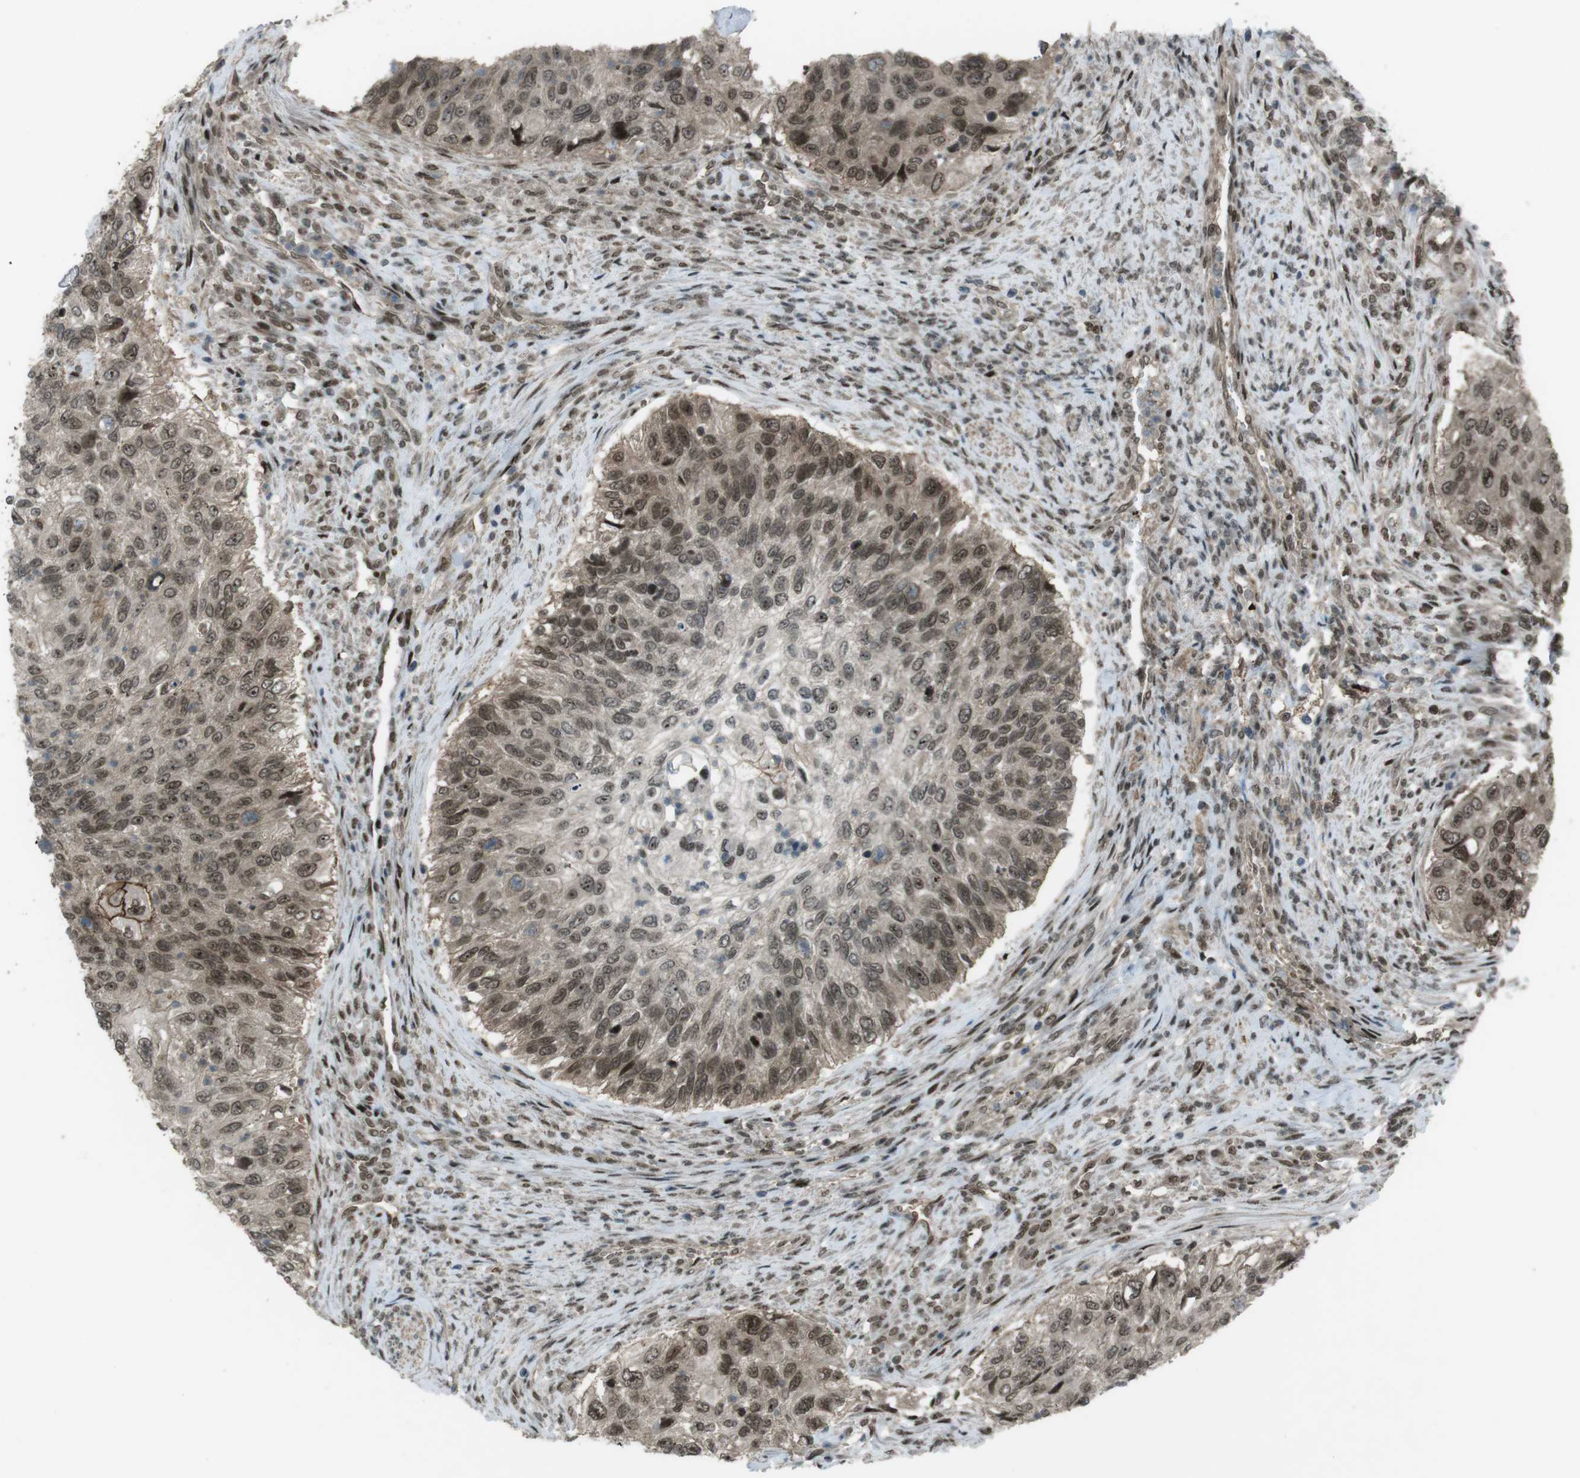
{"staining": {"intensity": "moderate", "quantity": ">75%", "location": "cytoplasmic/membranous,nuclear"}, "tissue": "urothelial cancer", "cell_type": "Tumor cells", "image_type": "cancer", "snomed": [{"axis": "morphology", "description": "Urothelial carcinoma, High grade"}, {"axis": "topography", "description": "Urinary bladder"}], "caption": "High-grade urothelial carcinoma was stained to show a protein in brown. There is medium levels of moderate cytoplasmic/membranous and nuclear expression in about >75% of tumor cells.", "gene": "SLITRK5", "patient": {"sex": "female", "age": 60}}